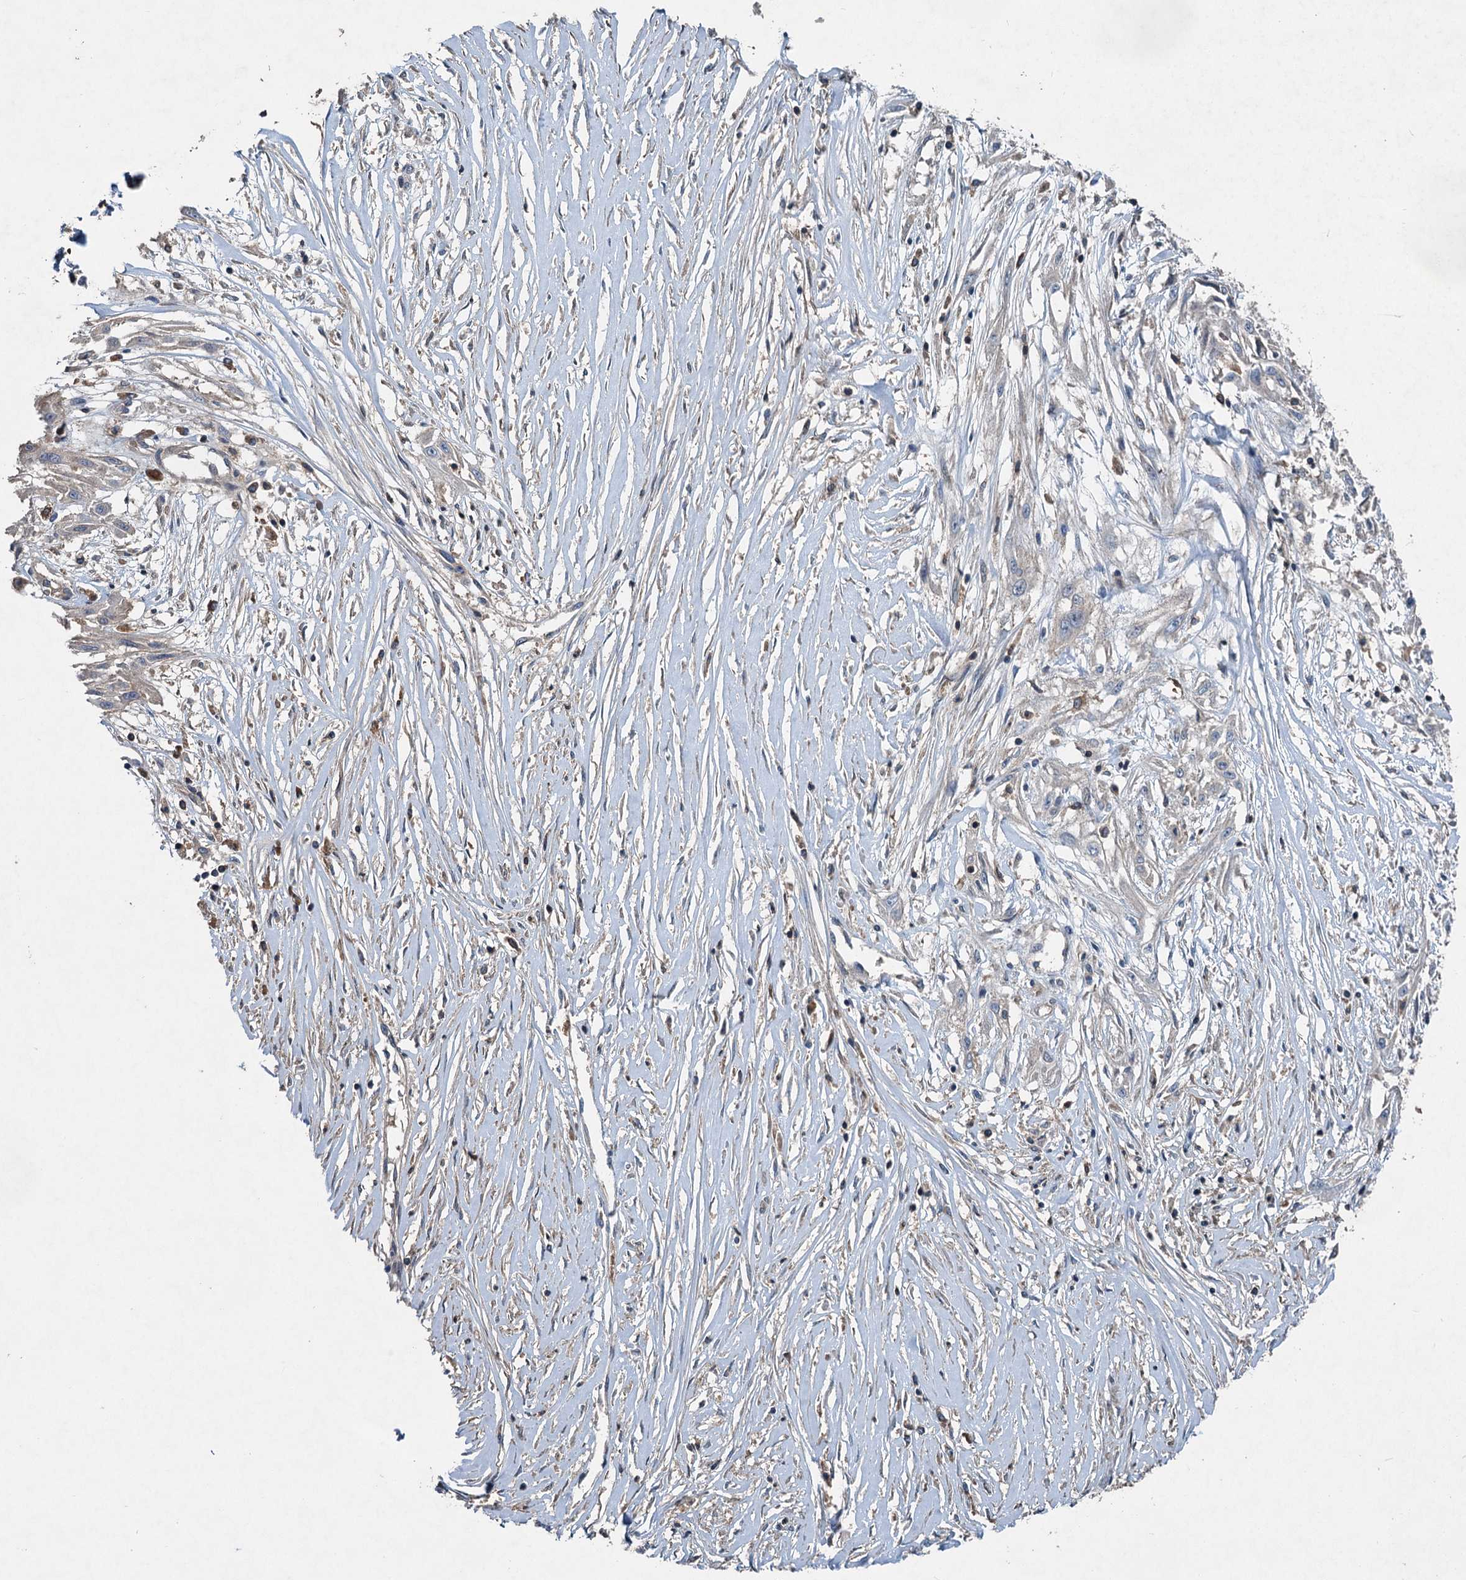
{"staining": {"intensity": "negative", "quantity": "none", "location": "none"}, "tissue": "skin cancer", "cell_type": "Tumor cells", "image_type": "cancer", "snomed": [{"axis": "morphology", "description": "Squamous cell carcinoma, NOS"}, {"axis": "morphology", "description": "Squamous cell carcinoma, metastatic, NOS"}, {"axis": "topography", "description": "Skin"}, {"axis": "topography", "description": "Lymph node"}], "caption": "Protein analysis of skin cancer displays no significant expression in tumor cells. (DAB IHC visualized using brightfield microscopy, high magnification).", "gene": "TAPBPL", "patient": {"sex": "male", "age": 75}}